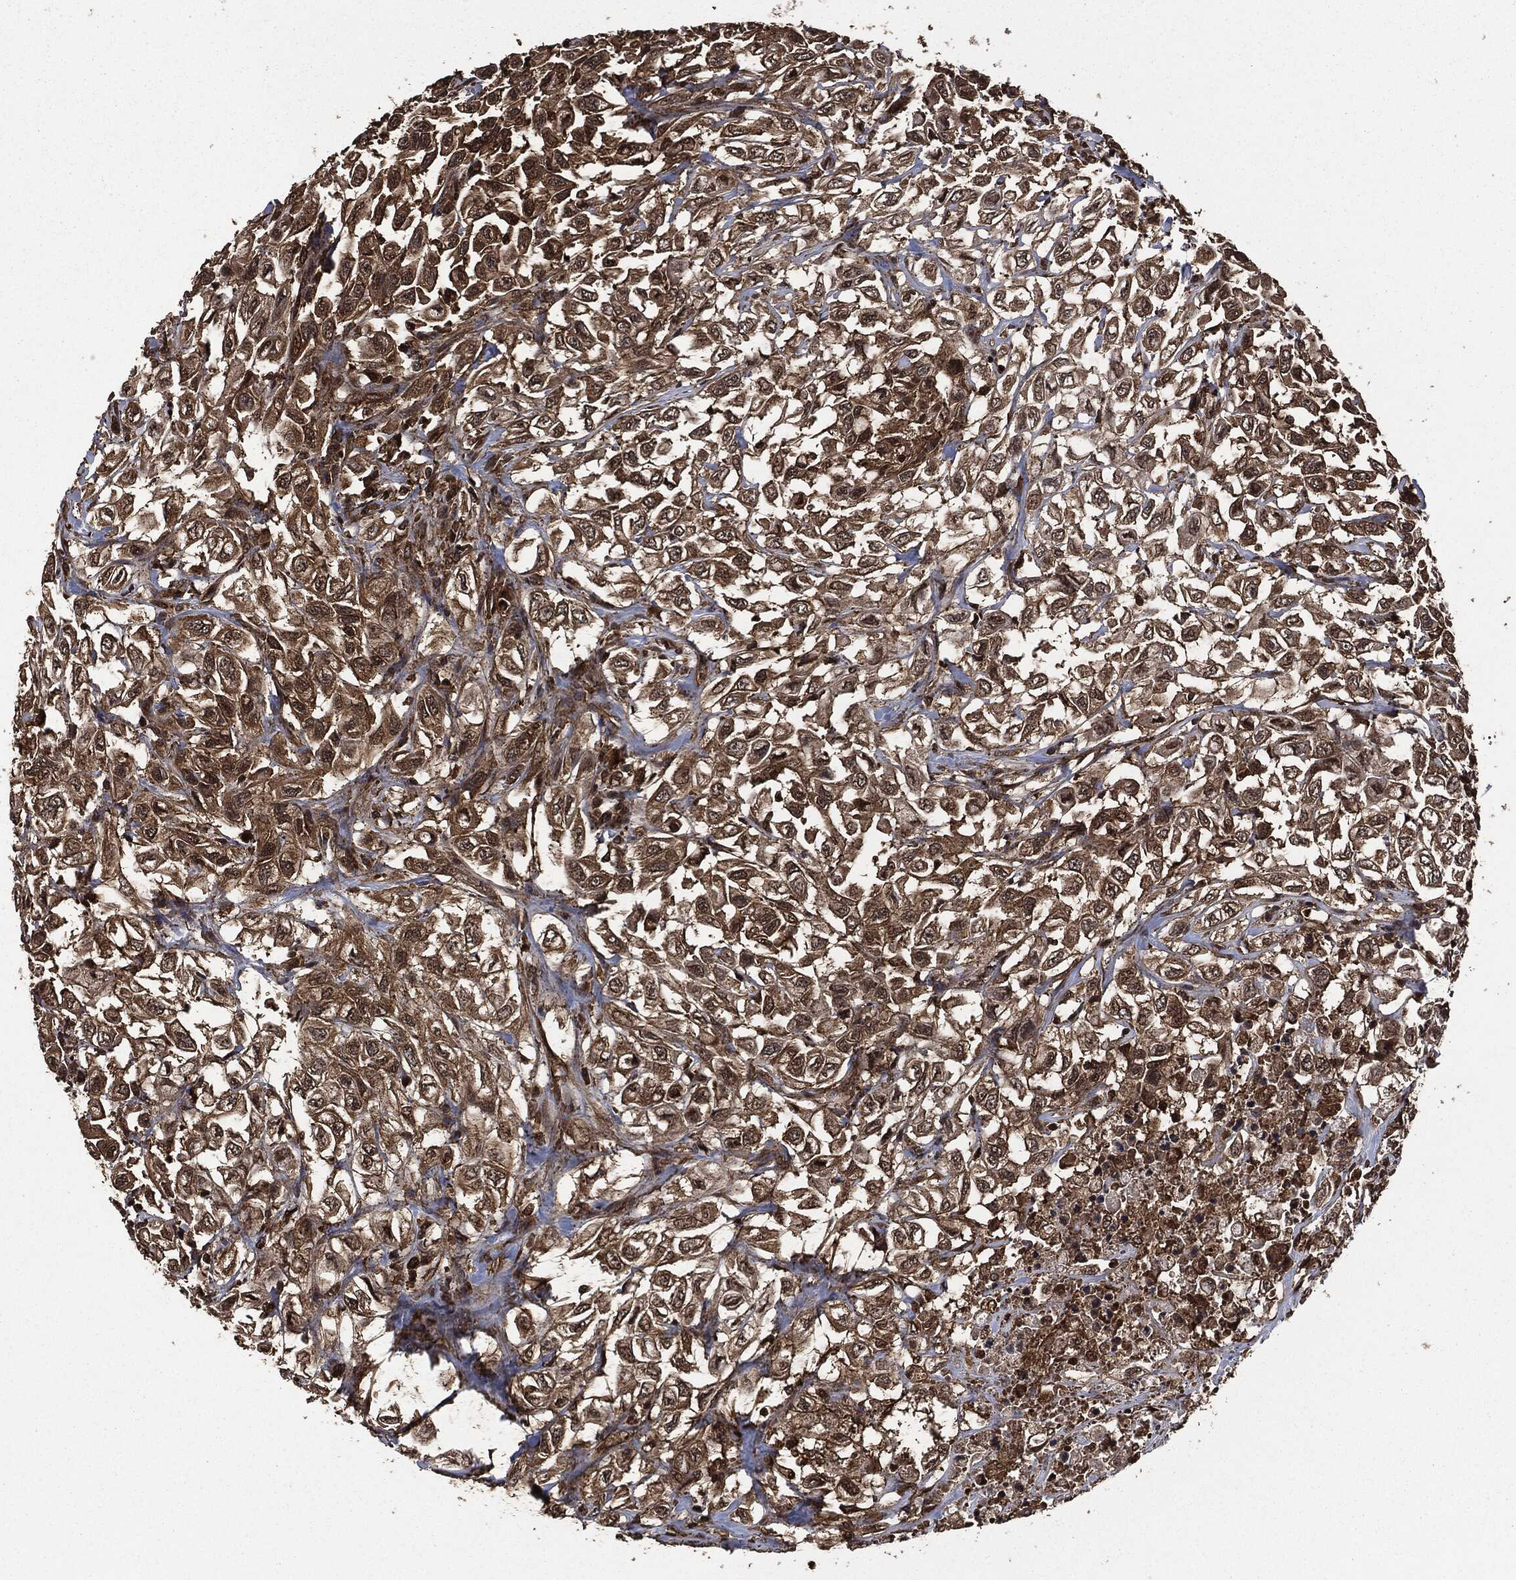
{"staining": {"intensity": "strong", "quantity": ">75%", "location": "cytoplasmic/membranous"}, "tissue": "urothelial cancer", "cell_type": "Tumor cells", "image_type": "cancer", "snomed": [{"axis": "morphology", "description": "Urothelial carcinoma, High grade"}, {"axis": "topography", "description": "Urinary bladder"}], "caption": "Strong cytoplasmic/membranous expression for a protein is present in about >75% of tumor cells of high-grade urothelial carcinoma using immunohistochemistry.", "gene": "HRAS", "patient": {"sex": "female", "age": 56}}